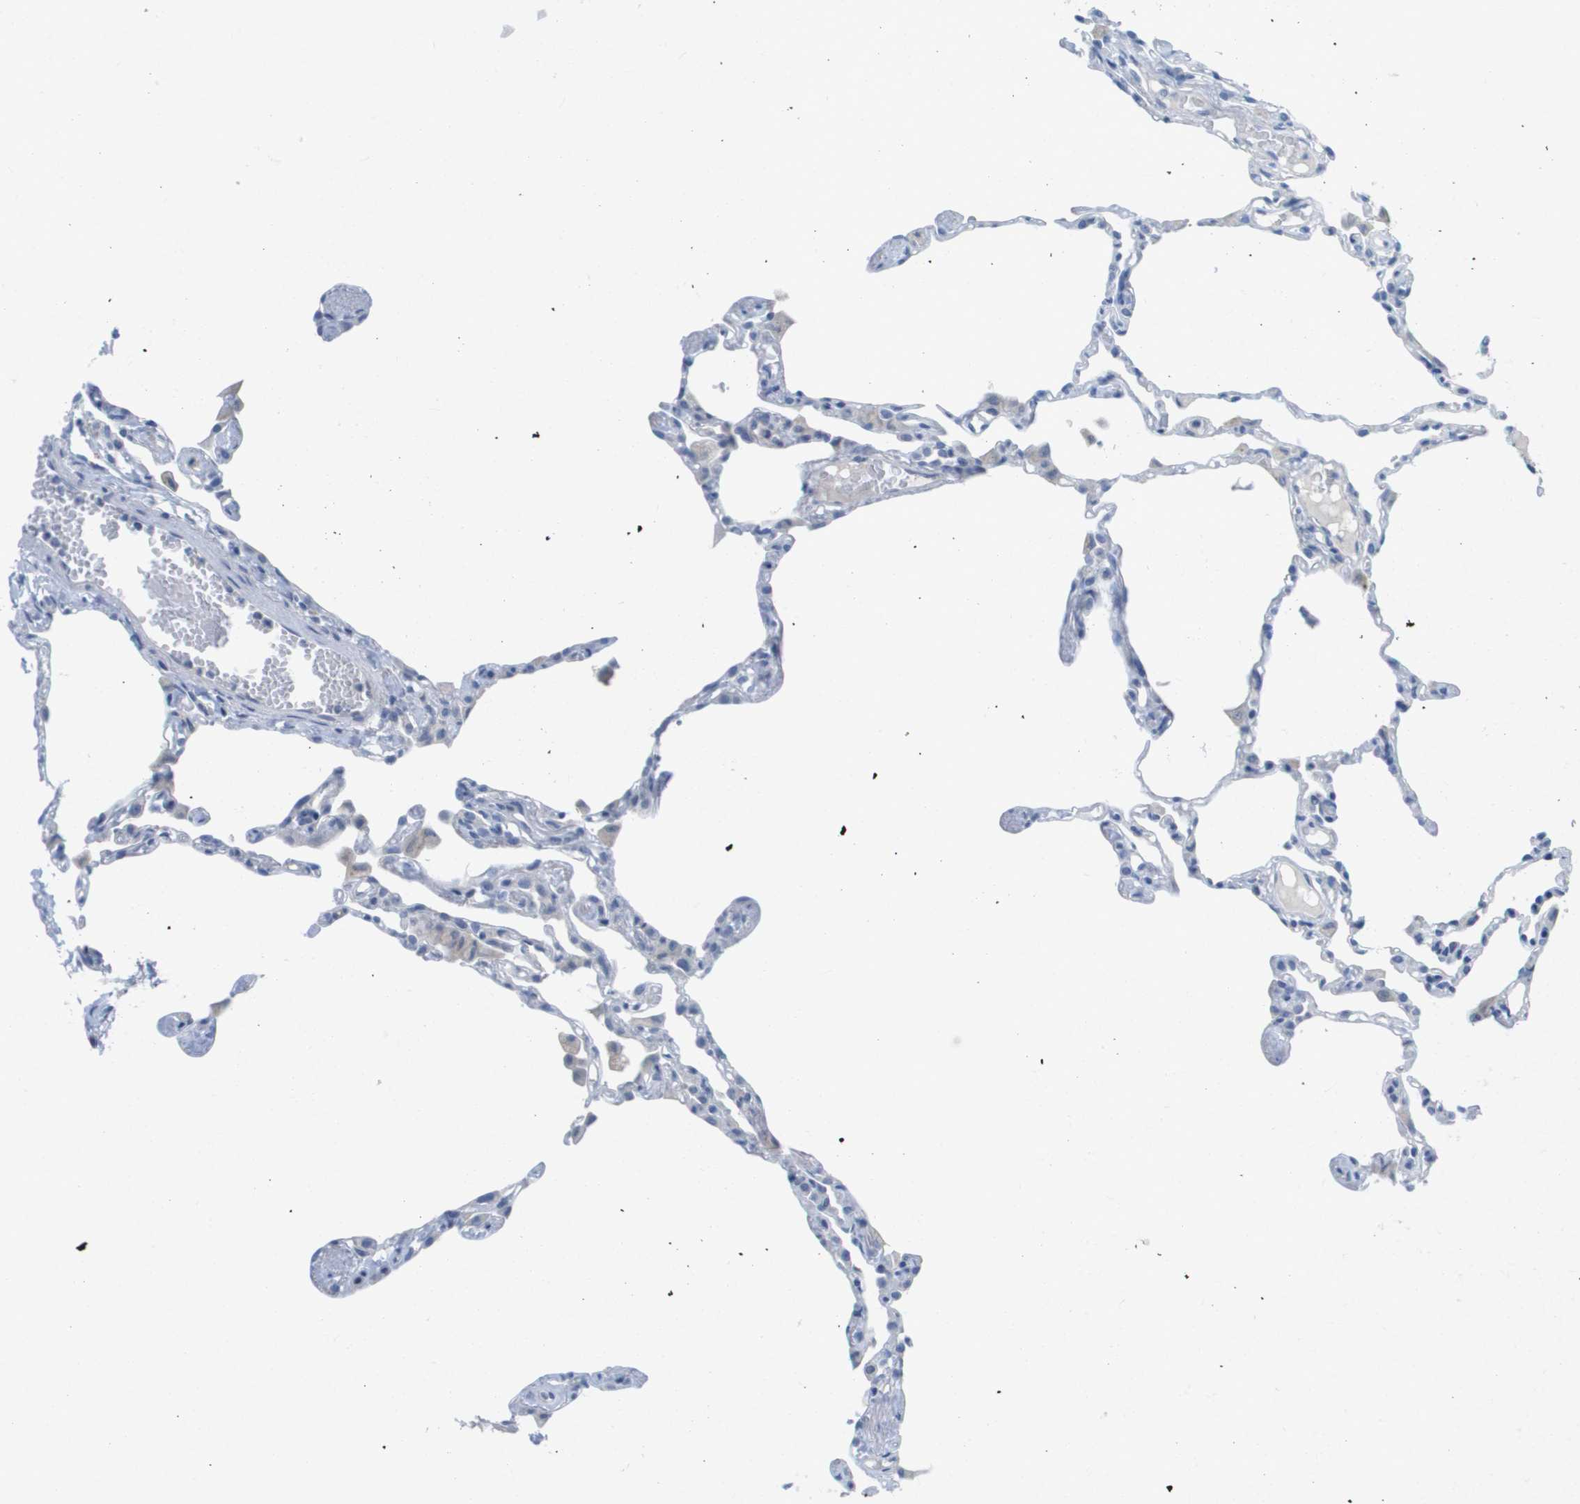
{"staining": {"intensity": "negative", "quantity": "none", "location": "none"}, "tissue": "lung", "cell_type": "Alveolar cells", "image_type": "normal", "snomed": [{"axis": "morphology", "description": "Normal tissue, NOS"}, {"axis": "topography", "description": "Lung"}], "caption": "This is a image of immunohistochemistry staining of normal lung, which shows no positivity in alveolar cells.", "gene": "PDE4A", "patient": {"sex": "female", "age": 49}}